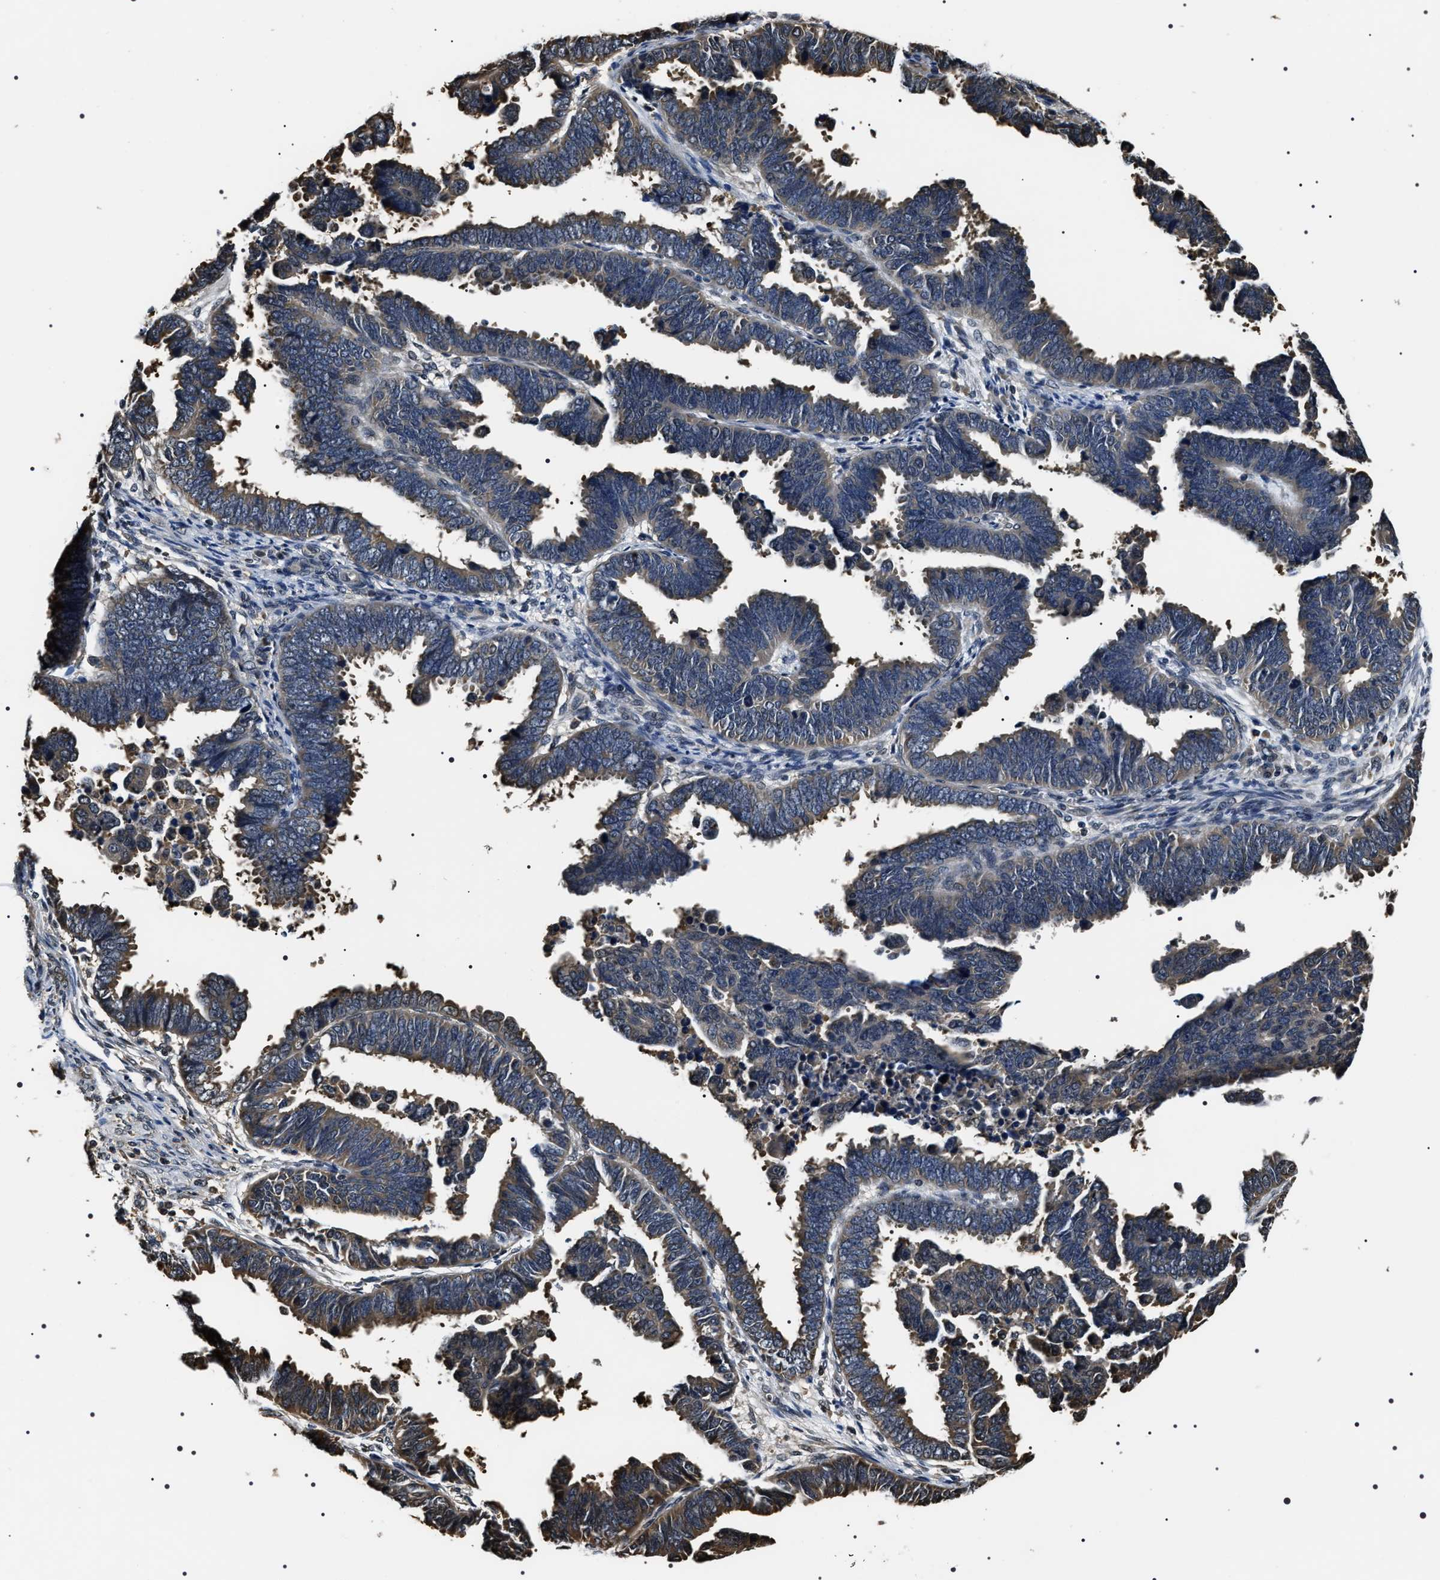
{"staining": {"intensity": "weak", "quantity": "25%-75%", "location": "cytoplasmic/membranous"}, "tissue": "endometrial cancer", "cell_type": "Tumor cells", "image_type": "cancer", "snomed": [{"axis": "morphology", "description": "Adenocarcinoma, NOS"}, {"axis": "topography", "description": "Endometrium"}], "caption": "The histopathology image exhibits staining of endometrial cancer, revealing weak cytoplasmic/membranous protein expression (brown color) within tumor cells.", "gene": "ARHGAP22", "patient": {"sex": "female", "age": 75}}